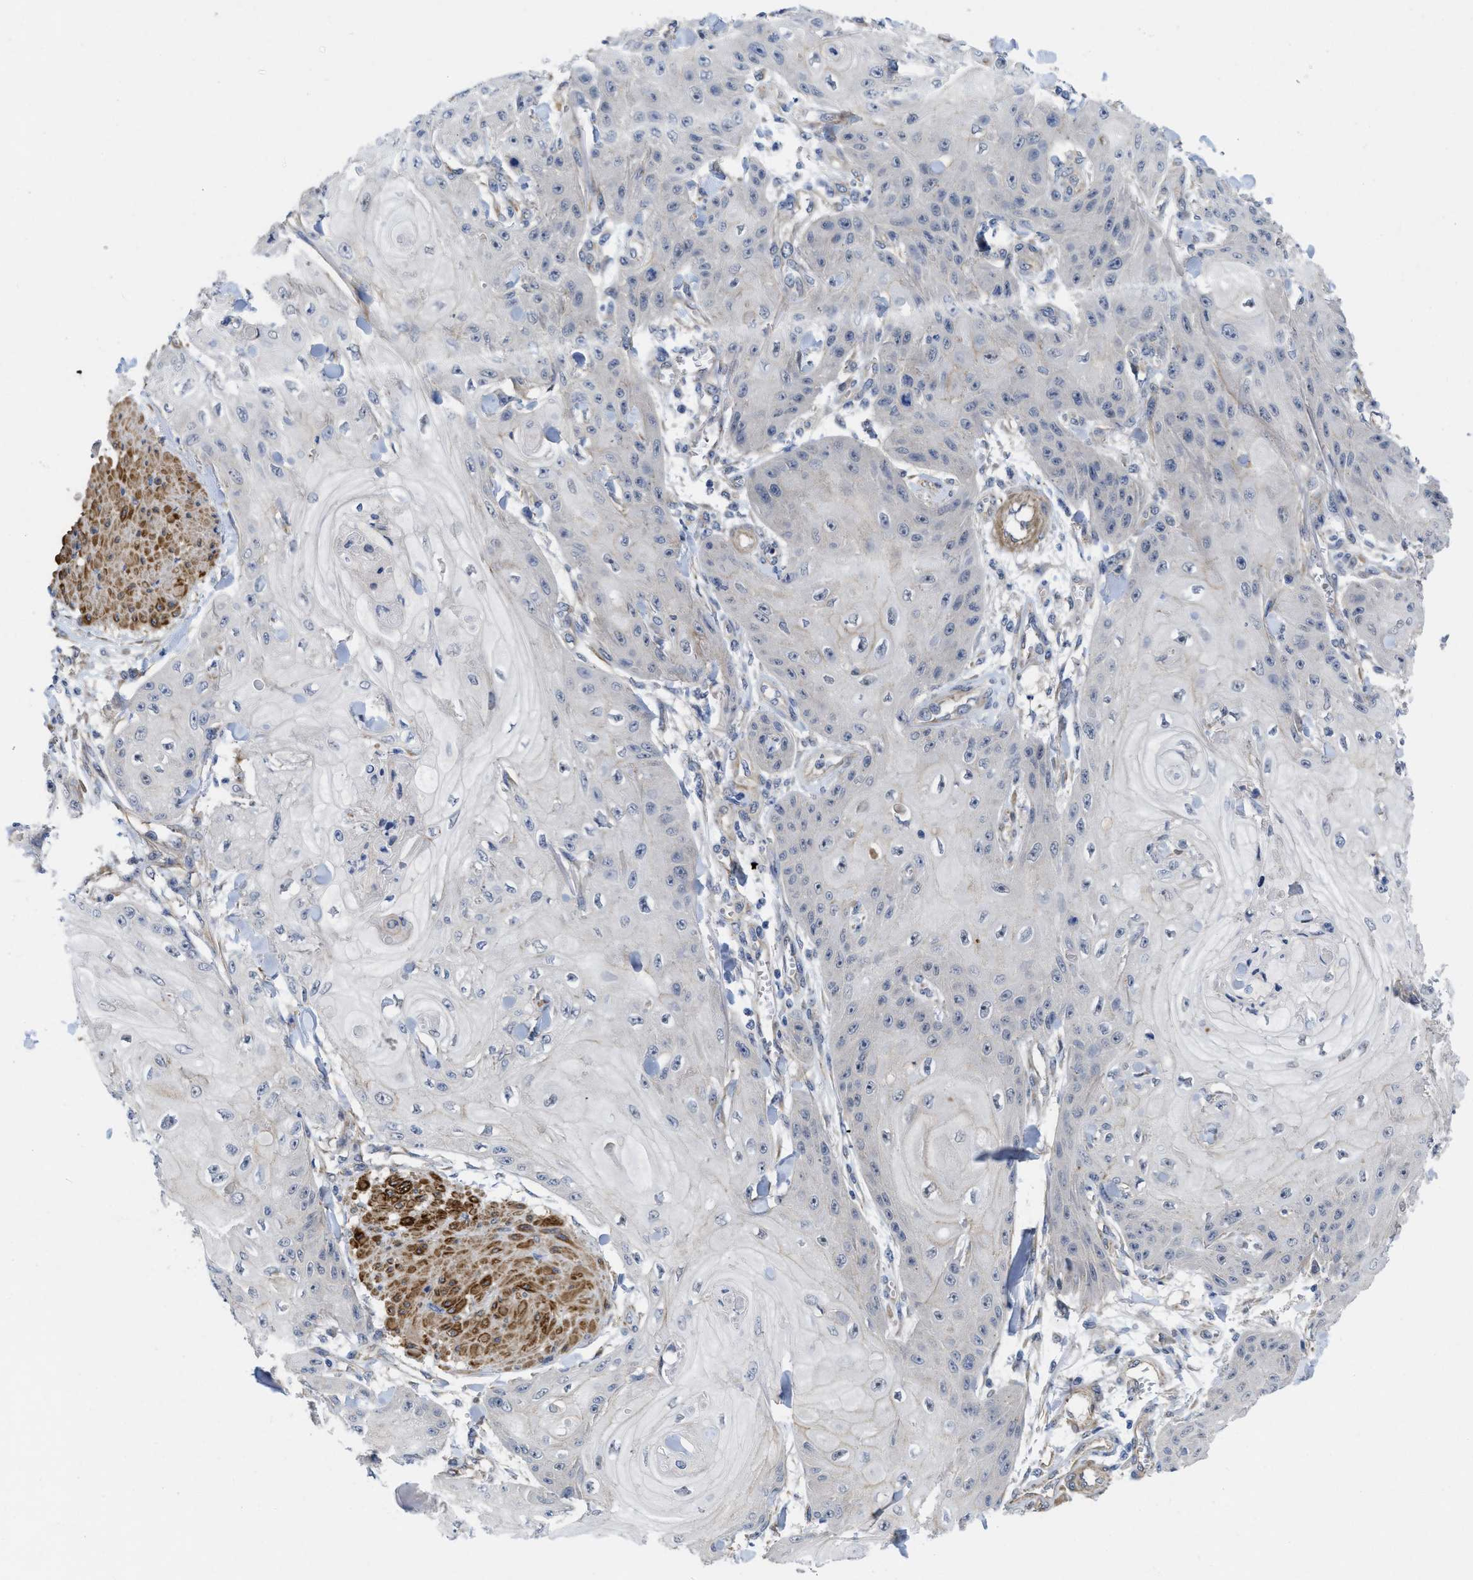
{"staining": {"intensity": "negative", "quantity": "none", "location": "none"}, "tissue": "skin cancer", "cell_type": "Tumor cells", "image_type": "cancer", "snomed": [{"axis": "morphology", "description": "Squamous cell carcinoma, NOS"}, {"axis": "topography", "description": "Skin"}], "caption": "Squamous cell carcinoma (skin) was stained to show a protein in brown. There is no significant staining in tumor cells.", "gene": "ARHGEF26", "patient": {"sex": "male", "age": 74}}